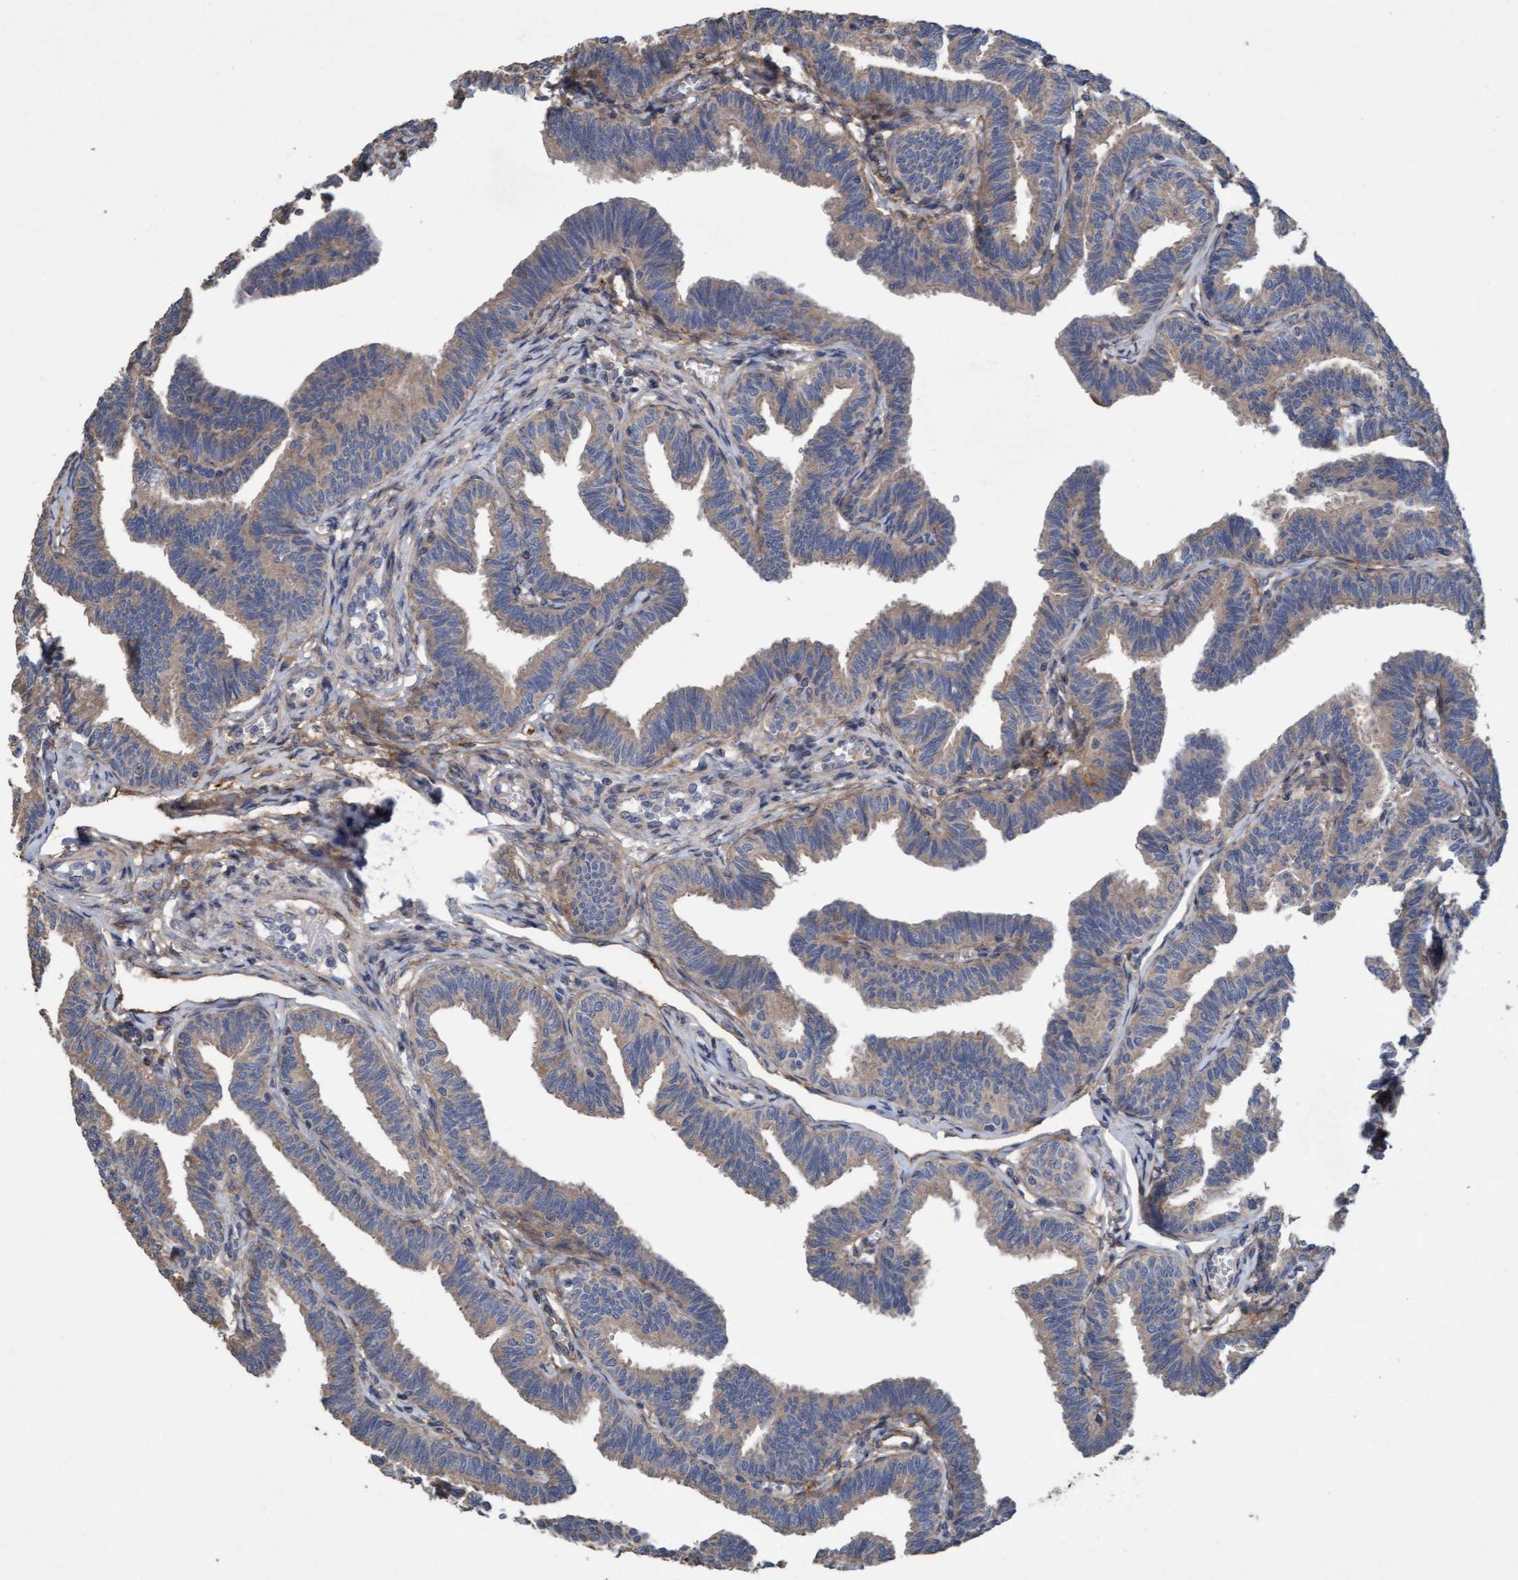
{"staining": {"intensity": "moderate", "quantity": ">75%", "location": "cytoplasmic/membranous"}, "tissue": "fallopian tube", "cell_type": "Glandular cells", "image_type": "normal", "snomed": [{"axis": "morphology", "description": "Normal tissue, NOS"}, {"axis": "topography", "description": "Fallopian tube"}, {"axis": "topography", "description": "Ovary"}], "caption": "Immunohistochemical staining of unremarkable human fallopian tube reveals moderate cytoplasmic/membranous protein positivity in approximately >75% of glandular cells.", "gene": "DDHD2", "patient": {"sex": "female", "age": 23}}